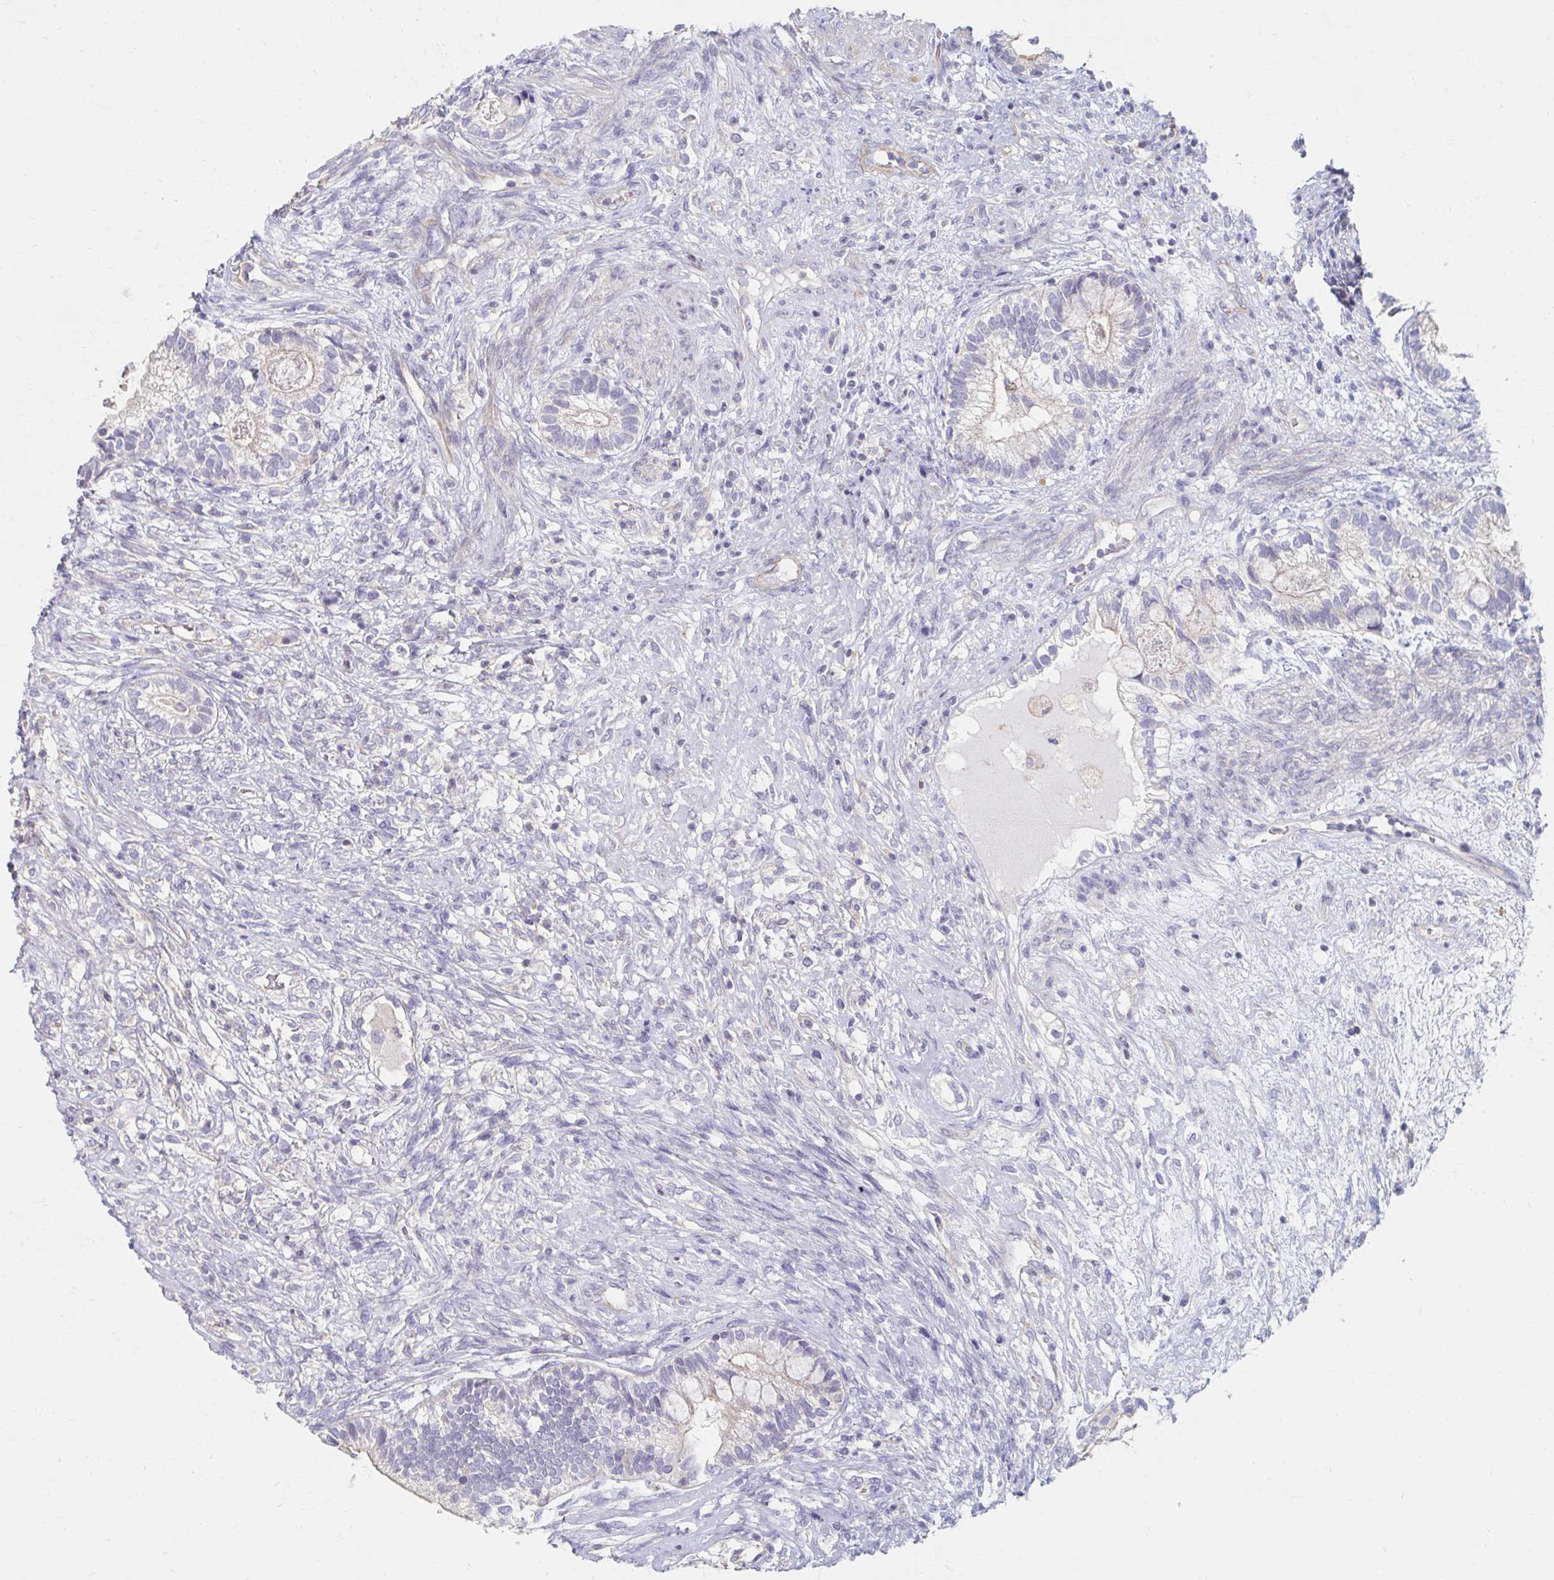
{"staining": {"intensity": "negative", "quantity": "none", "location": "none"}, "tissue": "testis cancer", "cell_type": "Tumor cells", "image_type": "cancer", "snomed": [{"axis": "morphology", "description": "Seminoma, NOS"}, {"axis": "morphology", "description": "Carcinoma, Embryonal, NOS"}, {"axis": "topography", "description": "Testis"}], "caption": "The immunohistochemistry (IHC) micrograph has no significant expression in tumor cells of testis cancer tissue. (Stains: DAB (3,3'-diaminobenzidine) immunohistochemistry (IHC) with hematoxylin counter stain, Microscopy: brightfield microscopy at high magnification).", "gene": "MYLK2", "patient": {"sex": "male", "age": 41}}